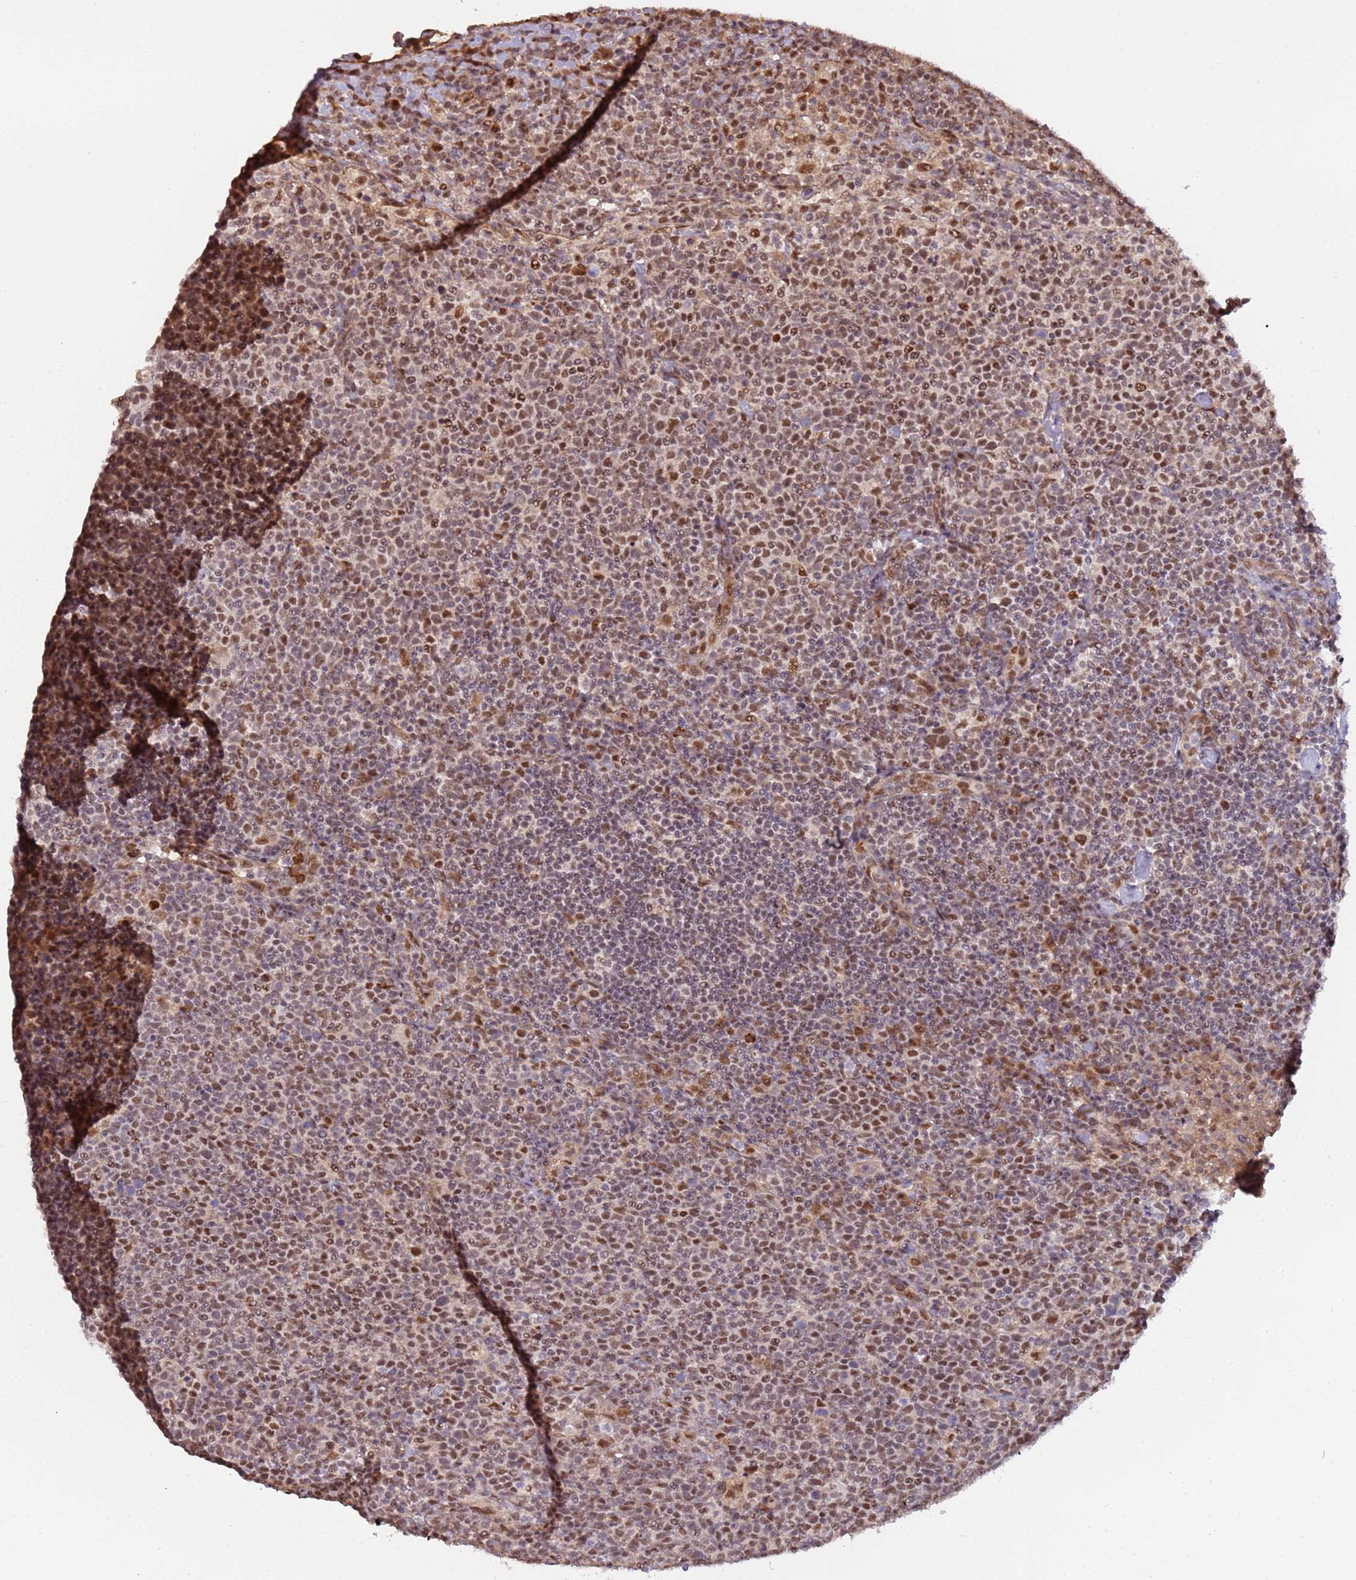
{"staining": {"intensity": "moderate", "quantity": ">75%", "location": "nuclear"}, "tissue": "lymphoma", "cell_type": "Tumor cells", "image_type": "cancer", "snomed": [{"axis": "morphology", "description": "Malignant lymphoma, non-Hodgkin's type, High grade"}, {"axis": "topography", "description": "Lymph node"}], "caption": "Tumor cells demonstrate medium levels of moderate nuclear staining in about >75% of cells in human high-grade malignant lymphoma, non-Hodgkin's type.", "gene": "POLR3H", "patient": {"sex": "male", "age": 61}}